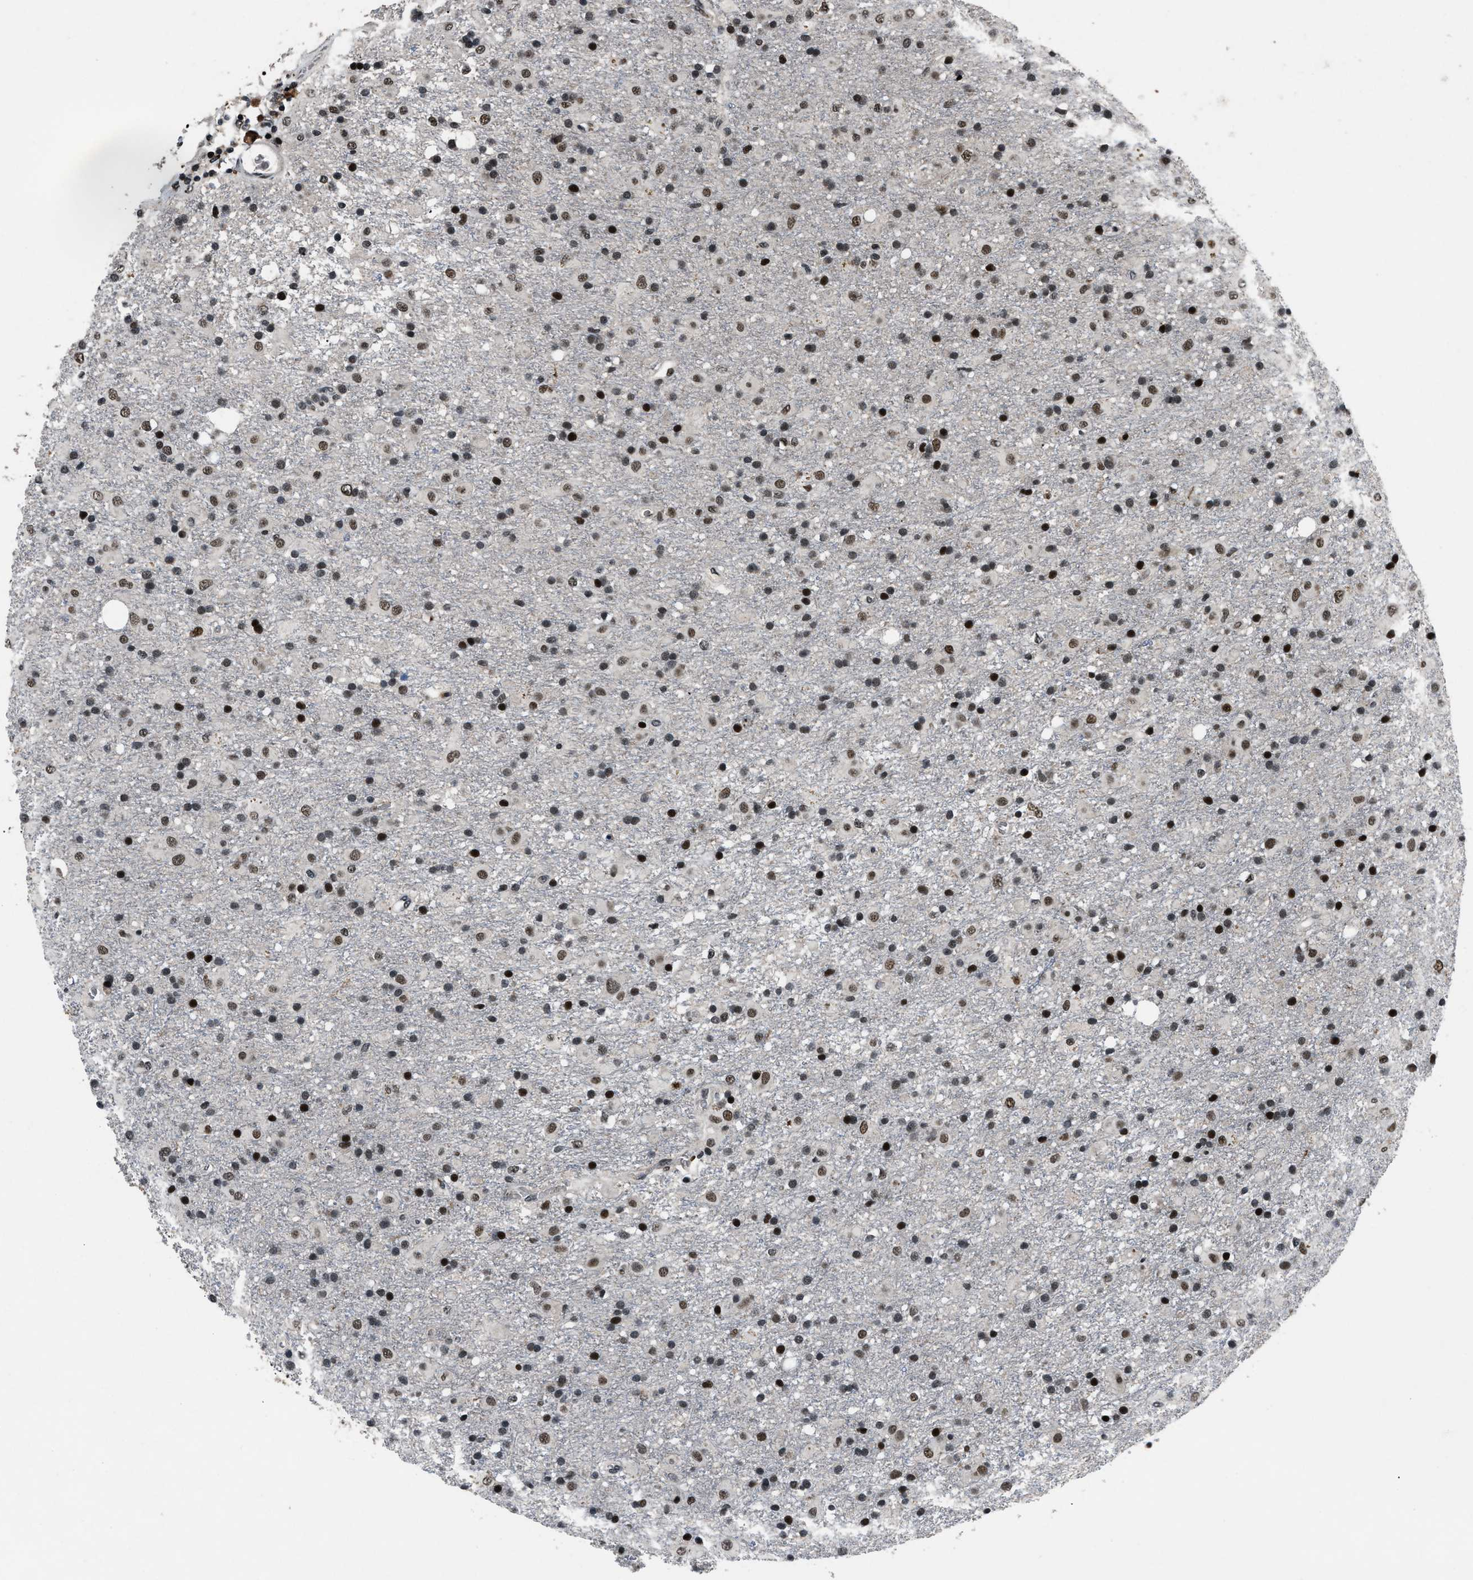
{"staining": {"intensity": "strong", "quantity": ">75%", "location": "nuclear"}, "tissue": "glioma", "cell_type": "Tumor cells", "image_type": "cancer", "snomed": [{"axis": "morphology", "description": "Glioma, malignant, Low grade"}, {"axis": "topography", "description": "Brain"}], "caption": "Malignant glioma (low-grade) tissue exhibits strong nuclear expression in approximately >75% of tumor cells", "gene": "SMARCB1", "patient": {"sex": "male", "age": 65}}